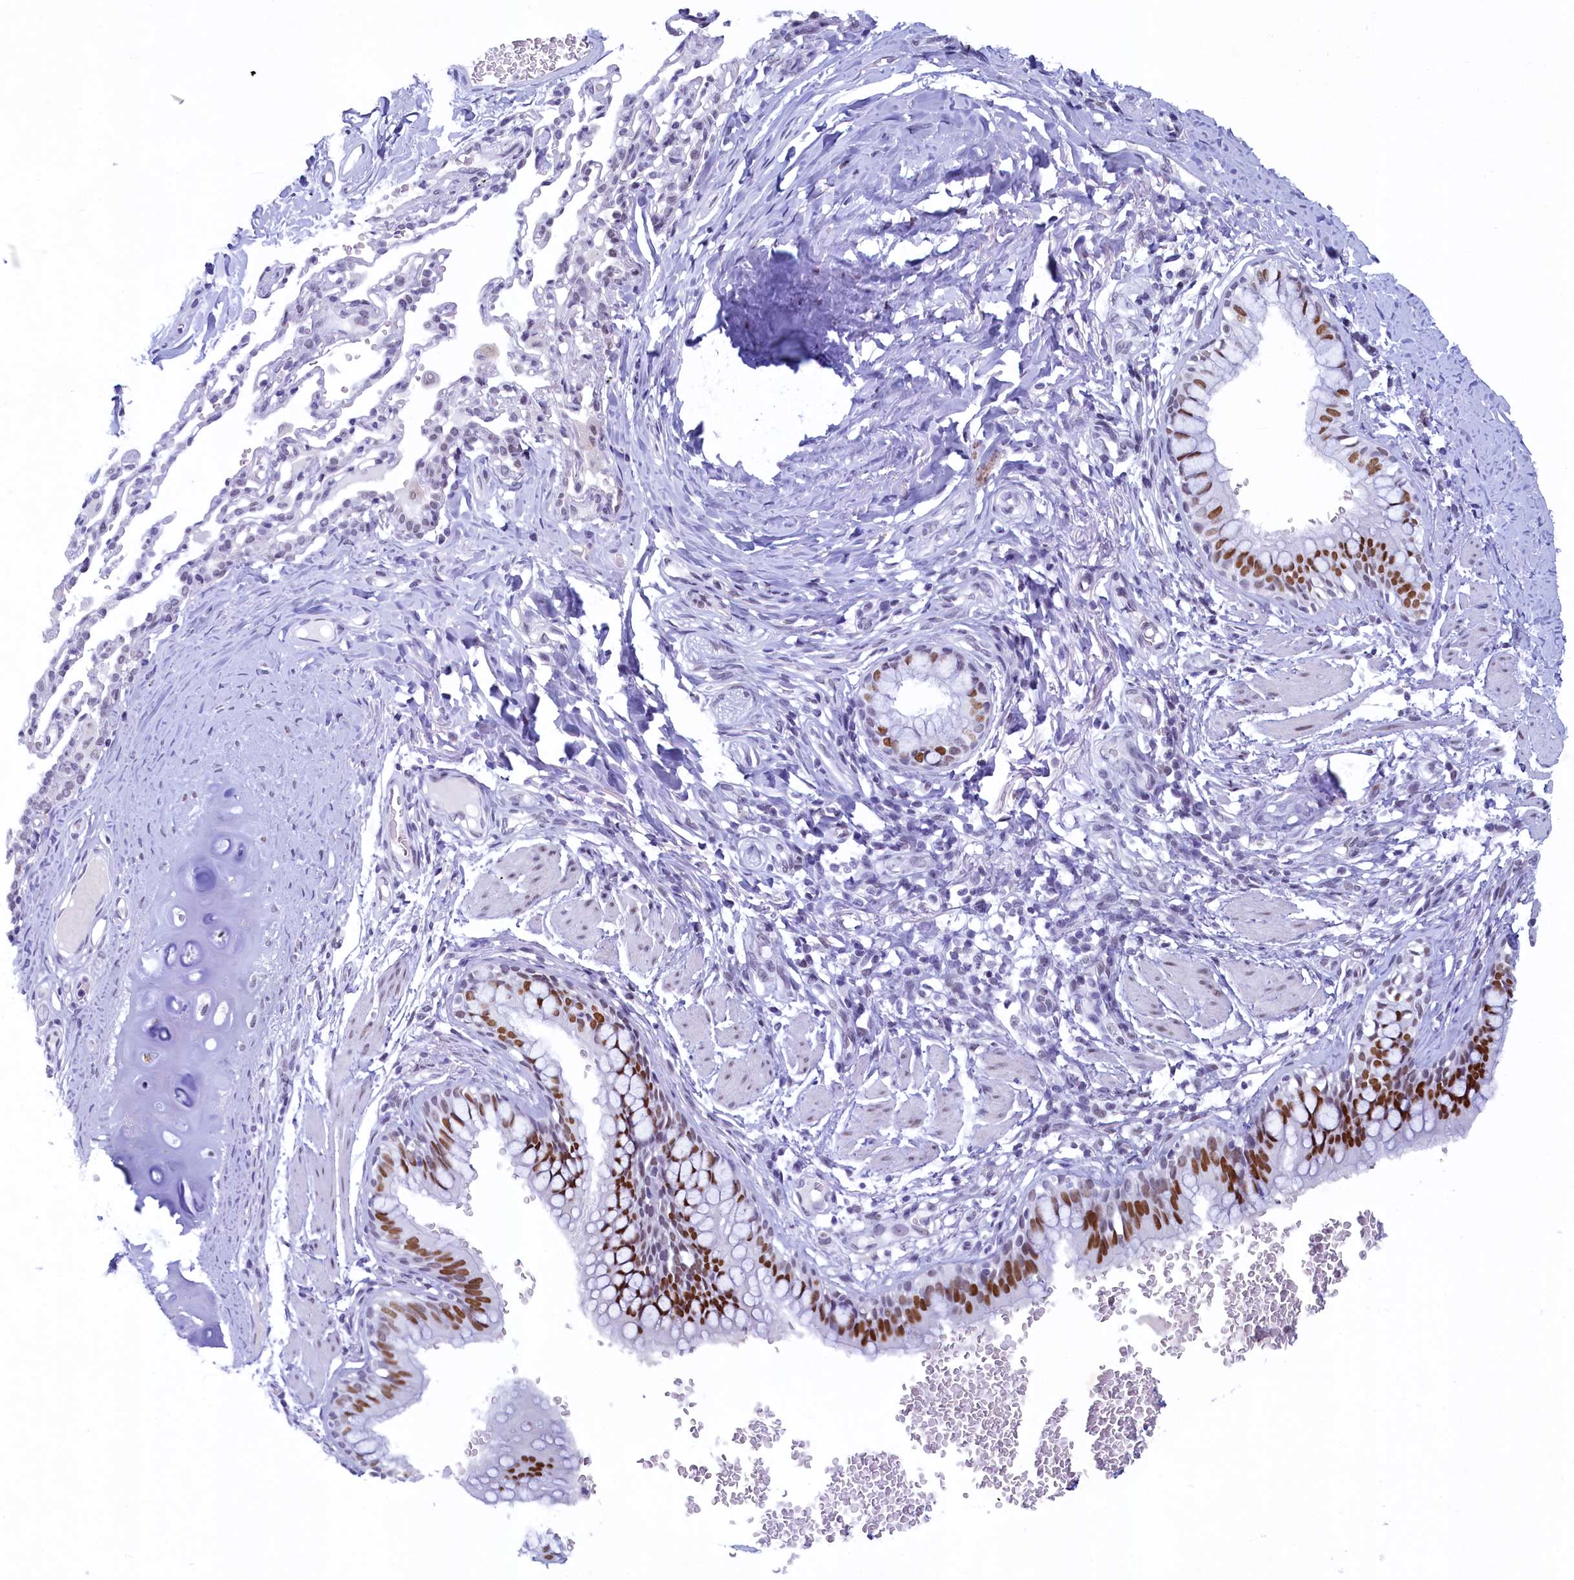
{"staining": {"intensity": "strong", "quantity": "25%-75%", "location": "nuclear"}, "tissue": "bronchus", "cell_type": "Respiratory epithelial cells", "image_type": "normal", "snomed": [{"axis": "morphology", "description": "Normal tissue, NOS"}, {"axis": "topography", "description": "Cartilage tissue"}, {"axis": "topography", "description": "Bronchus"}], "caption": "The histopathology image demonstrates staining of benign bronchus, revealing strong nuclear protein staining (brown color) within respiratory epithelial cells.", "gene": "SUGP2", "patient": {"sex": "female", "age": 36}}